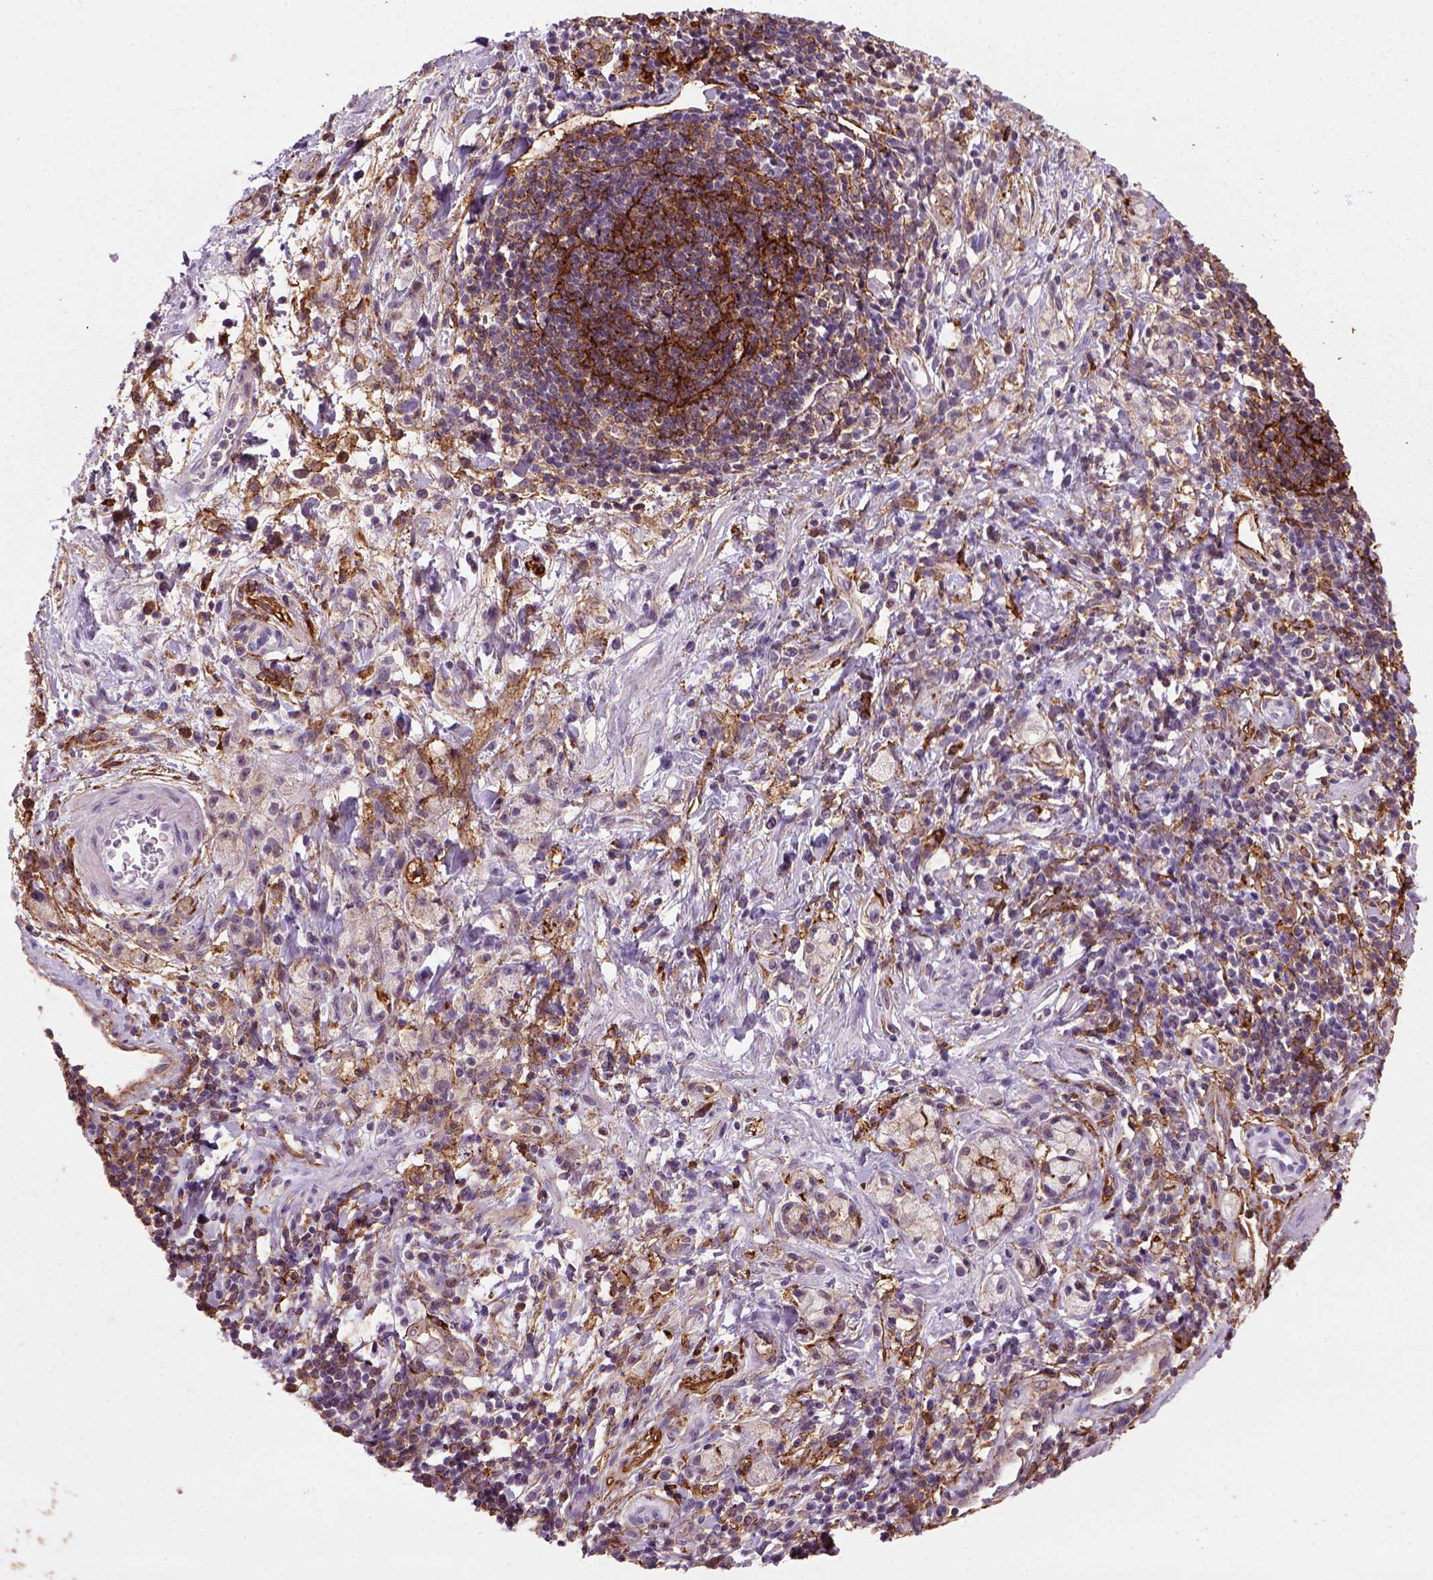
{"staining": {"intensity": "weak", "quantity": "<25%", "location": "cytoplasmic/membranous"}, "tissue": "stomach cancer", "cell_type": "Tumor cells", "image_type": "cancer", "snomed": [{"axis": "morphology", "description": "Adenocarcinoma, NOS"}, {"axis": "topography", "description": "Stomach"}], "caption": "Tumor cells show no significant protein expression in stomach cancer (adenocarcinoma).", "gene": "MARCKS", "patient": {"sex": "male", "age": 58}}